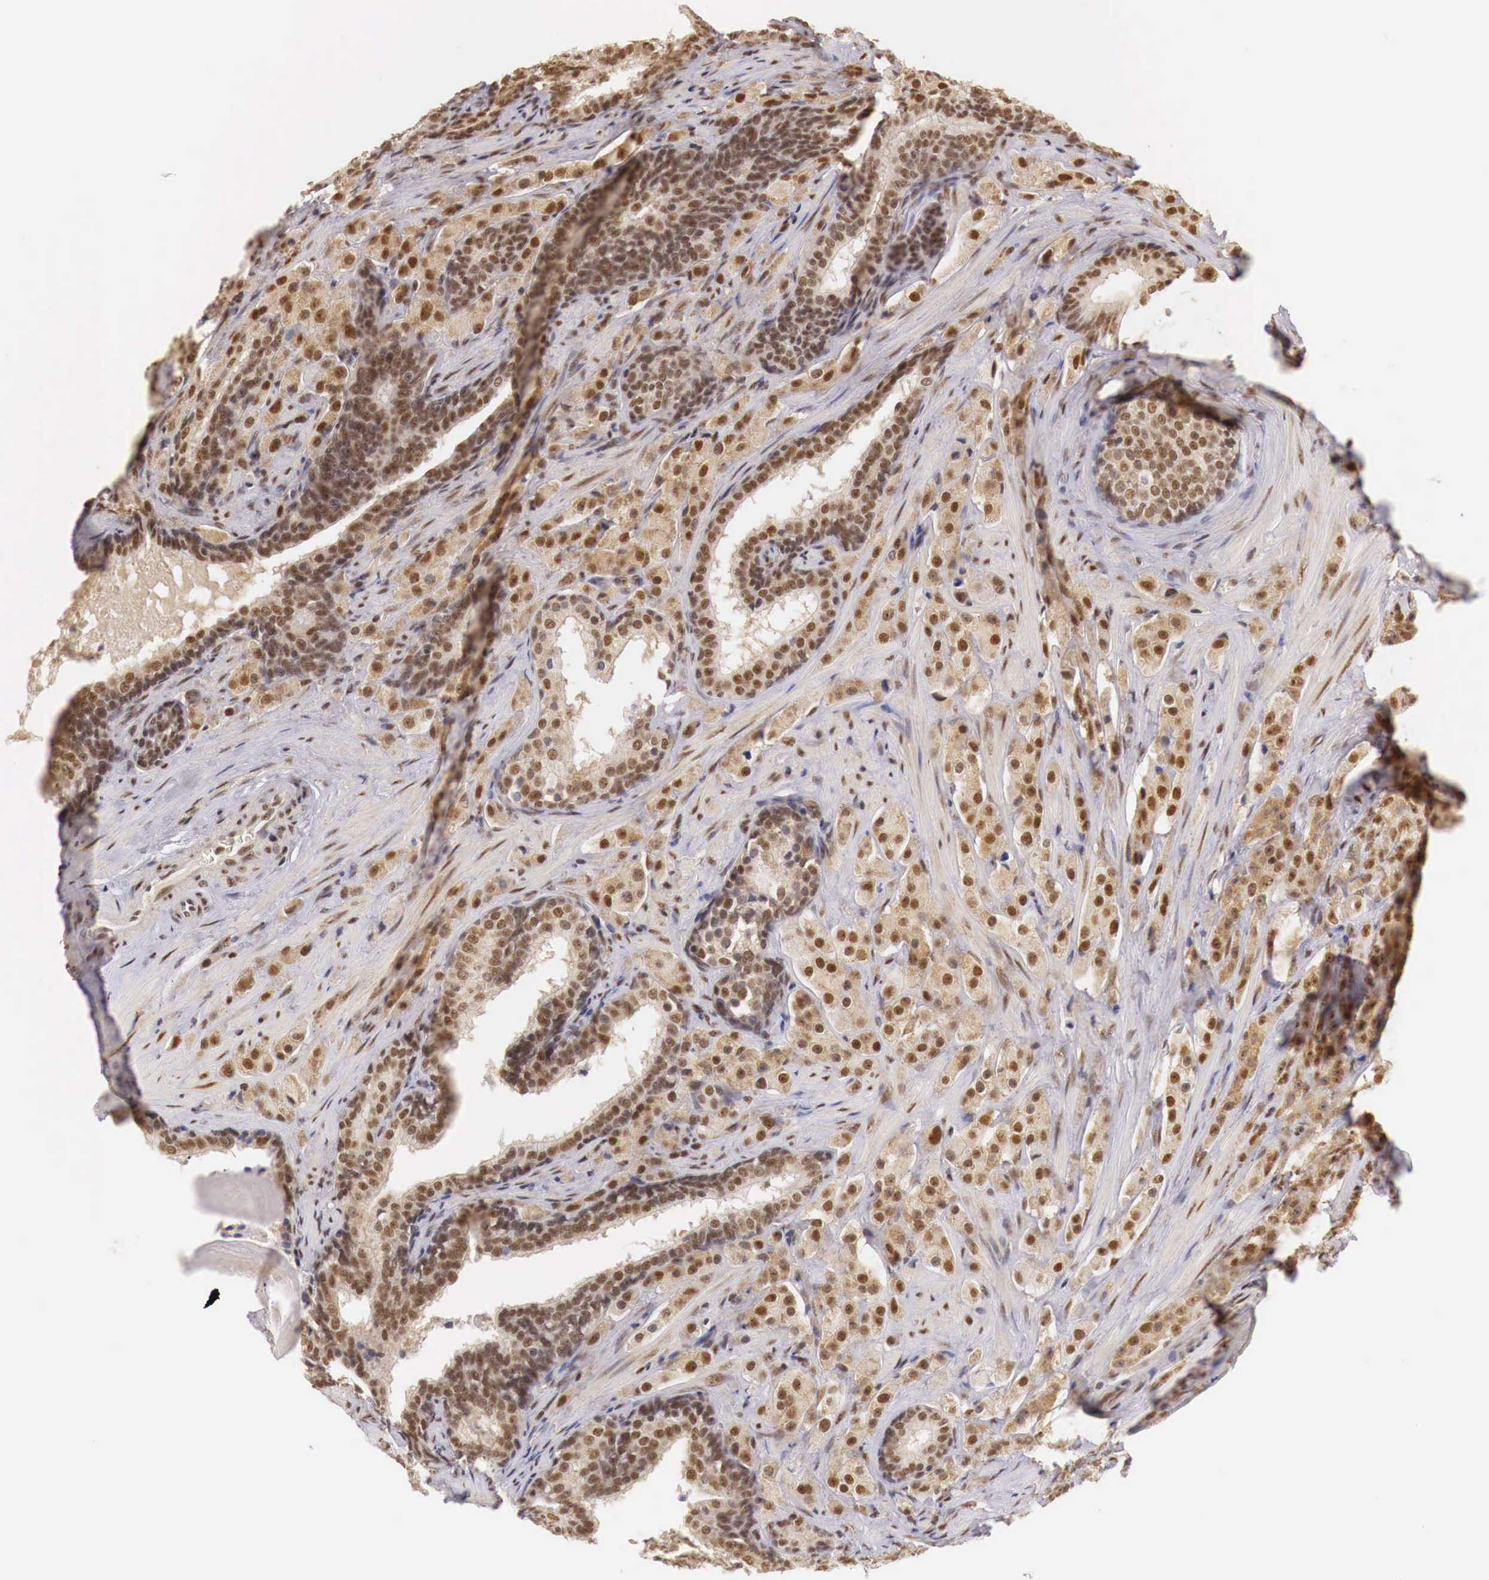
{"staining": {"intensity": "moderate", "quantity": ">75%", "location": "cytoplasmic/membranous,nuclear"}, "tissue": "prostate cancer", "cell_type": "Tumor cells", "image_type": "cancer", "snomed": [{"axis": "morphology", "description": "Adenocarcinoma, Medium grade"}, {"axis": "topography", "description": "Prostate"}], "caption": "Immunohistochemistry (IHC) photomicrograph of neoplastic tissue: human adenocarcinoma (medium-grade) (prostate) stained using immunohistochemistry (IHC) exhibits medium levels of moderate protein expression localized specifically in the cytoplasmic/membranous and nuclear of tumor cells, appearing as a cytoplasmic/membranous and nuclear brown color.", "gene": "GPKOW", "patient": {"sex": "male", "age": 70}}